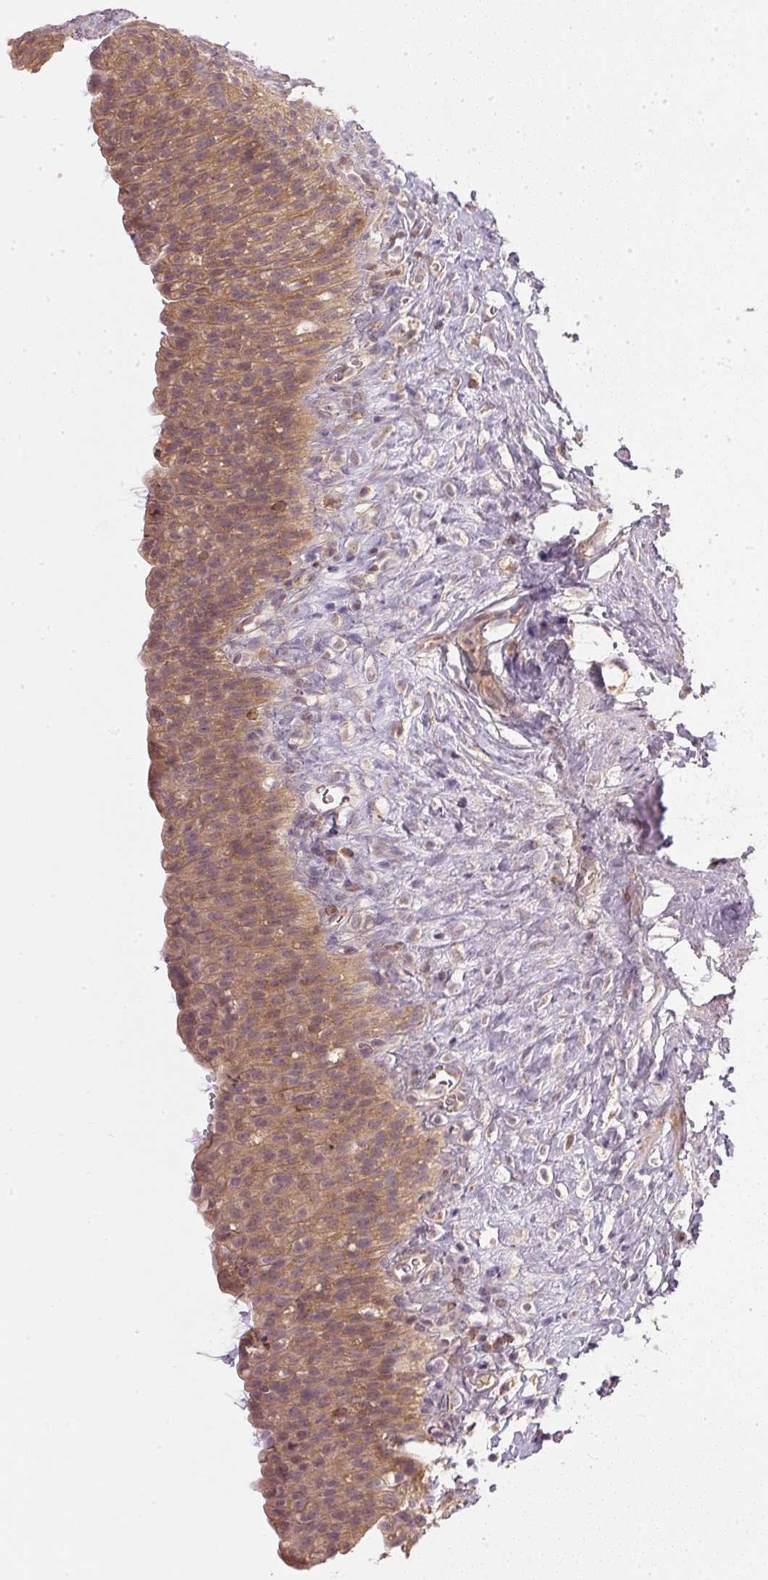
{"staining": {"intensity": "weak", "quantity": ">75%", "location": "cytoplasmic/membranous"}, "tissue": "urinary bladder", "cell_type": "Urothelial cells", "image_type": "normal", "snomed": [{"axis": "morphology", "description": "Normal tissue, NOS"}, {"axis": "topography", "description": "Urinary bladder"}, {"axis": "topography", "description": "Prostate"}], "caption": "The micrograph demonstrates a brown stain indicating the presence of a protein in the cytoplasmic/membranous of urothelial cells in urinary bladder.", "gene": "NADK2", "patient": {"sex": "male", "age": 76}}